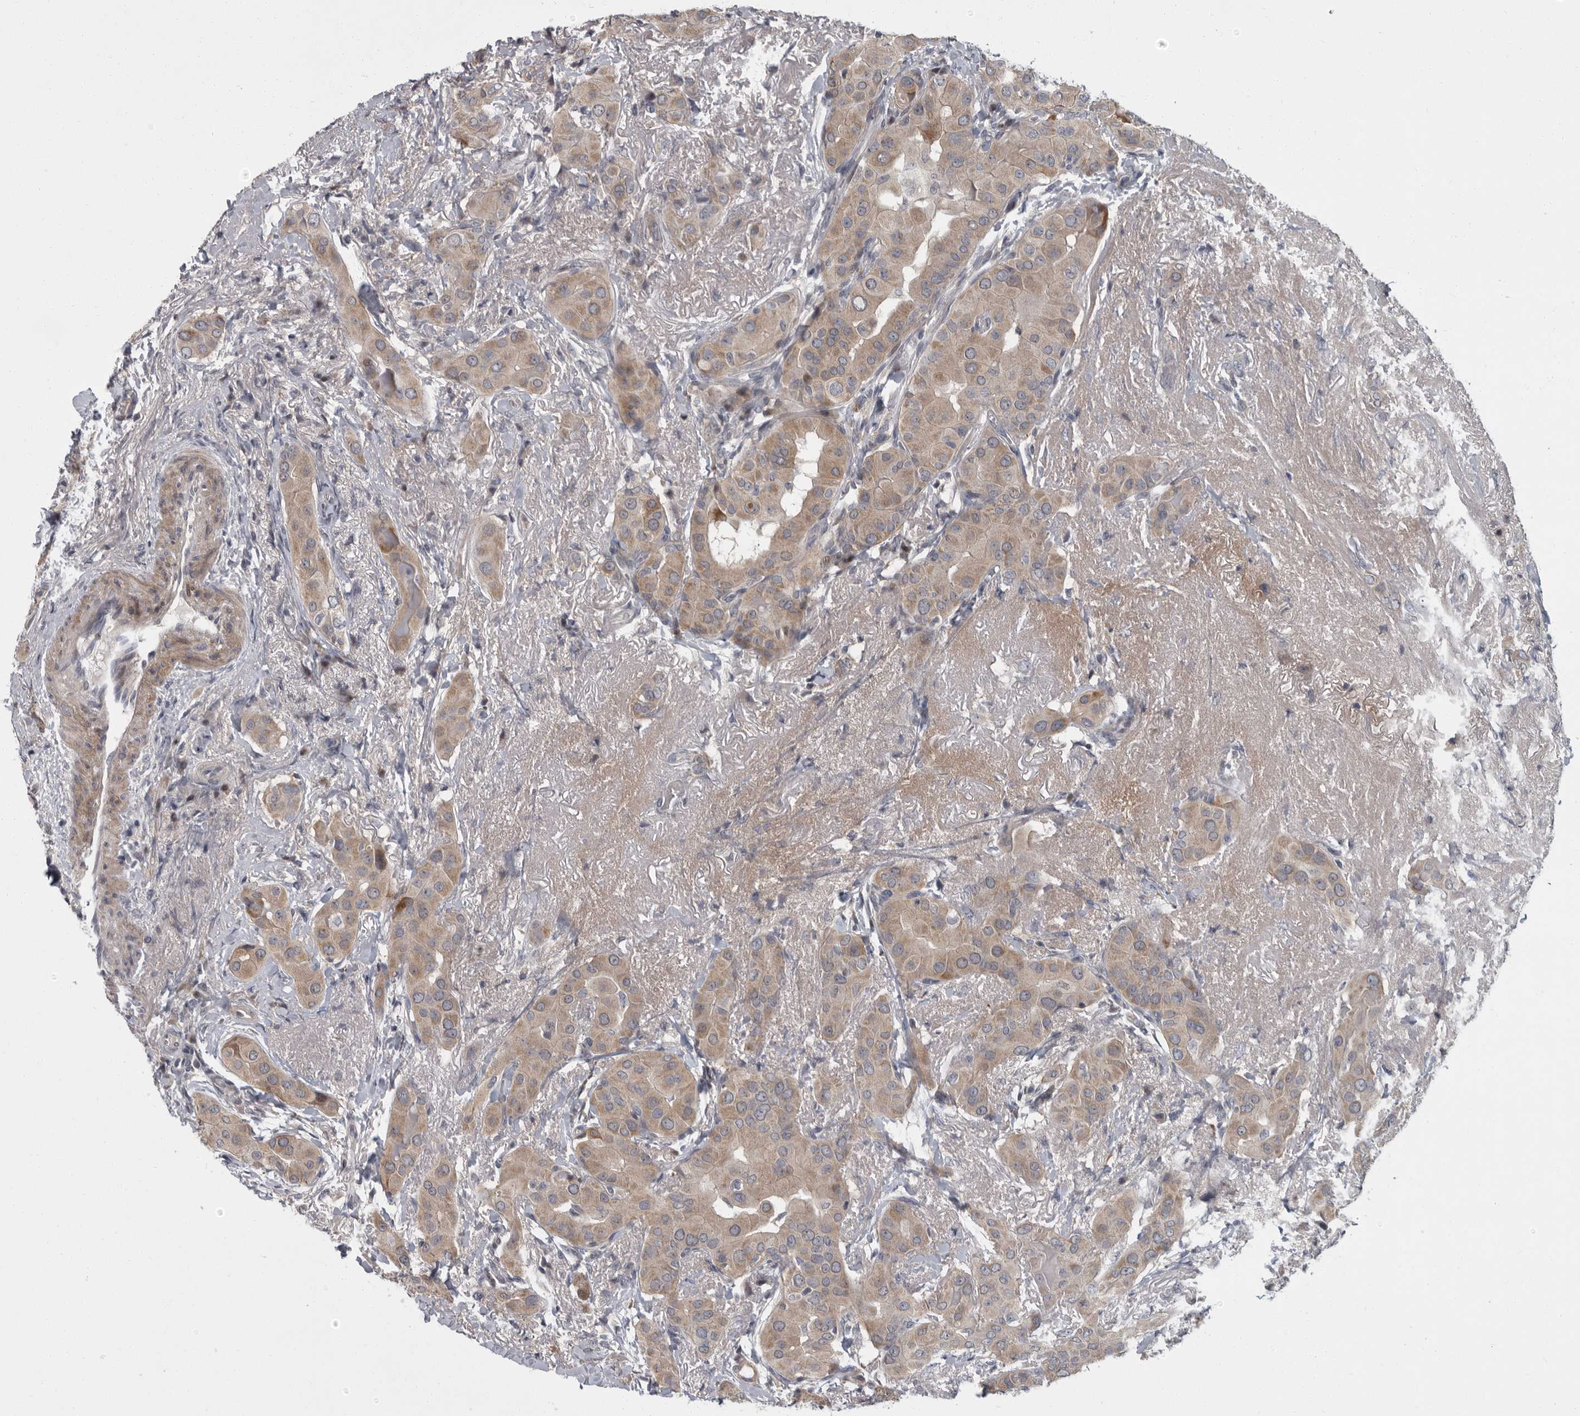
{"staining": {"intensity": "moderate", "quantity": ">75%", "location": "cytoplasmic/membranous"}, "tissue": "thyroid cancer", "cell_type": "Tumor cells", "image_type": "cancer", "snomed": [{"axis": "morphology", "description": "Papillary adenocarcinoma, NOS"}, {"axis": "topography", "description": "Thyroid gland"}], "caption": "Protein expression analysis of papillary adenocarcinoma (thyroid) reveals moderate cytoplasmic/membranous positivity in approximately >75% of tumor cells.", "gene": "PDE7A", "patient": {"sex": "male", "age": 33}}